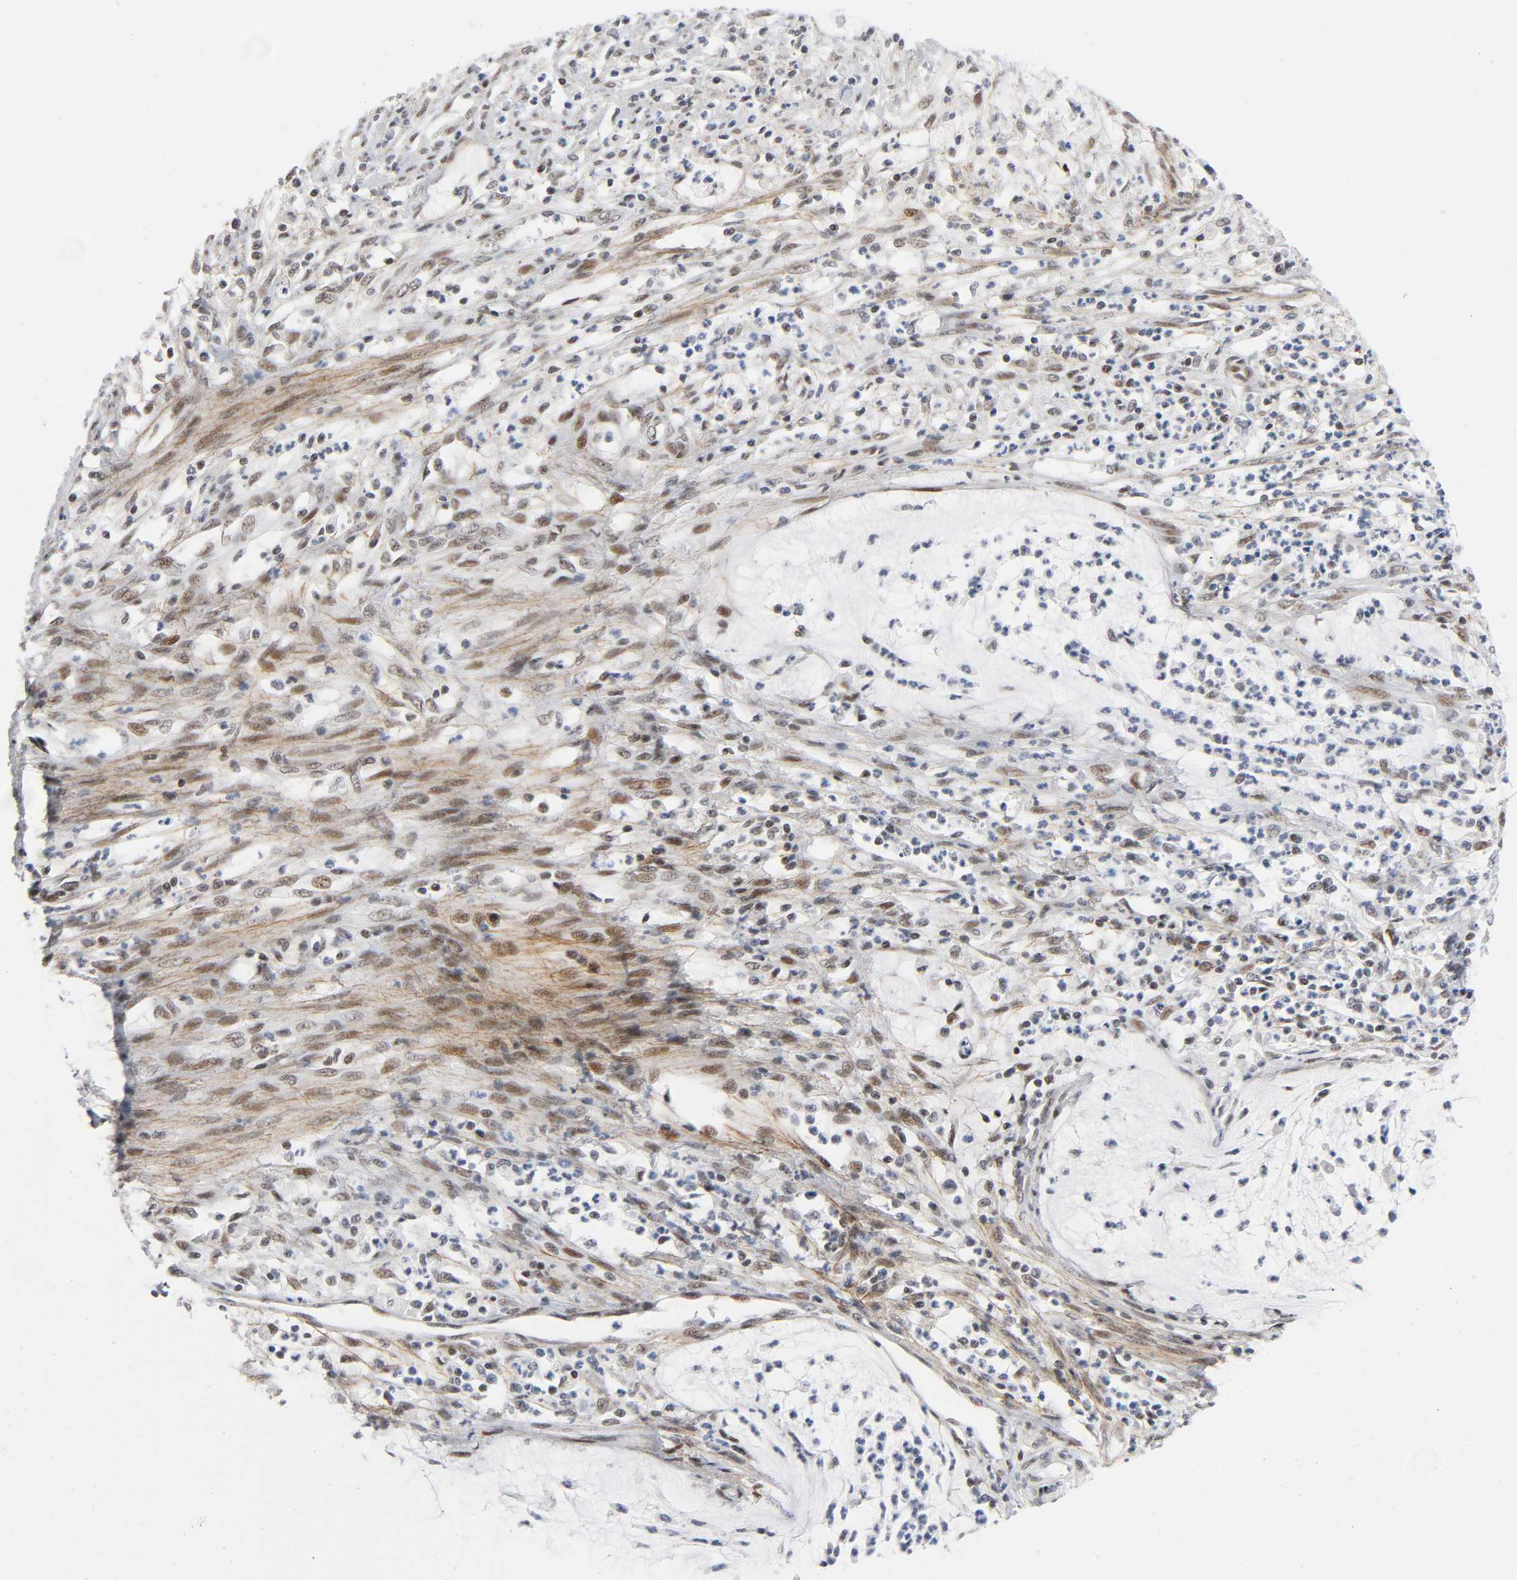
{"staining": {"intensity": "moderate", "quantity": ">75%", "location": "nuclear"}, "tissue": "cervical cancer", "cell_type": "Tumor cells", "image_type": "cancer", "snomed": [{"axis": "morphology", "description": "Adenocarcinoma, NOS"}, {"axis": "topography", "description": "Cervix"}], "caption": "Cervical cancer (adenocarcinoma) tissue exhibits moderate nuclear expression in about >75% of tumor cells", "gene": "DIDO1", "patient": {"sex": "female", "age": 36}}